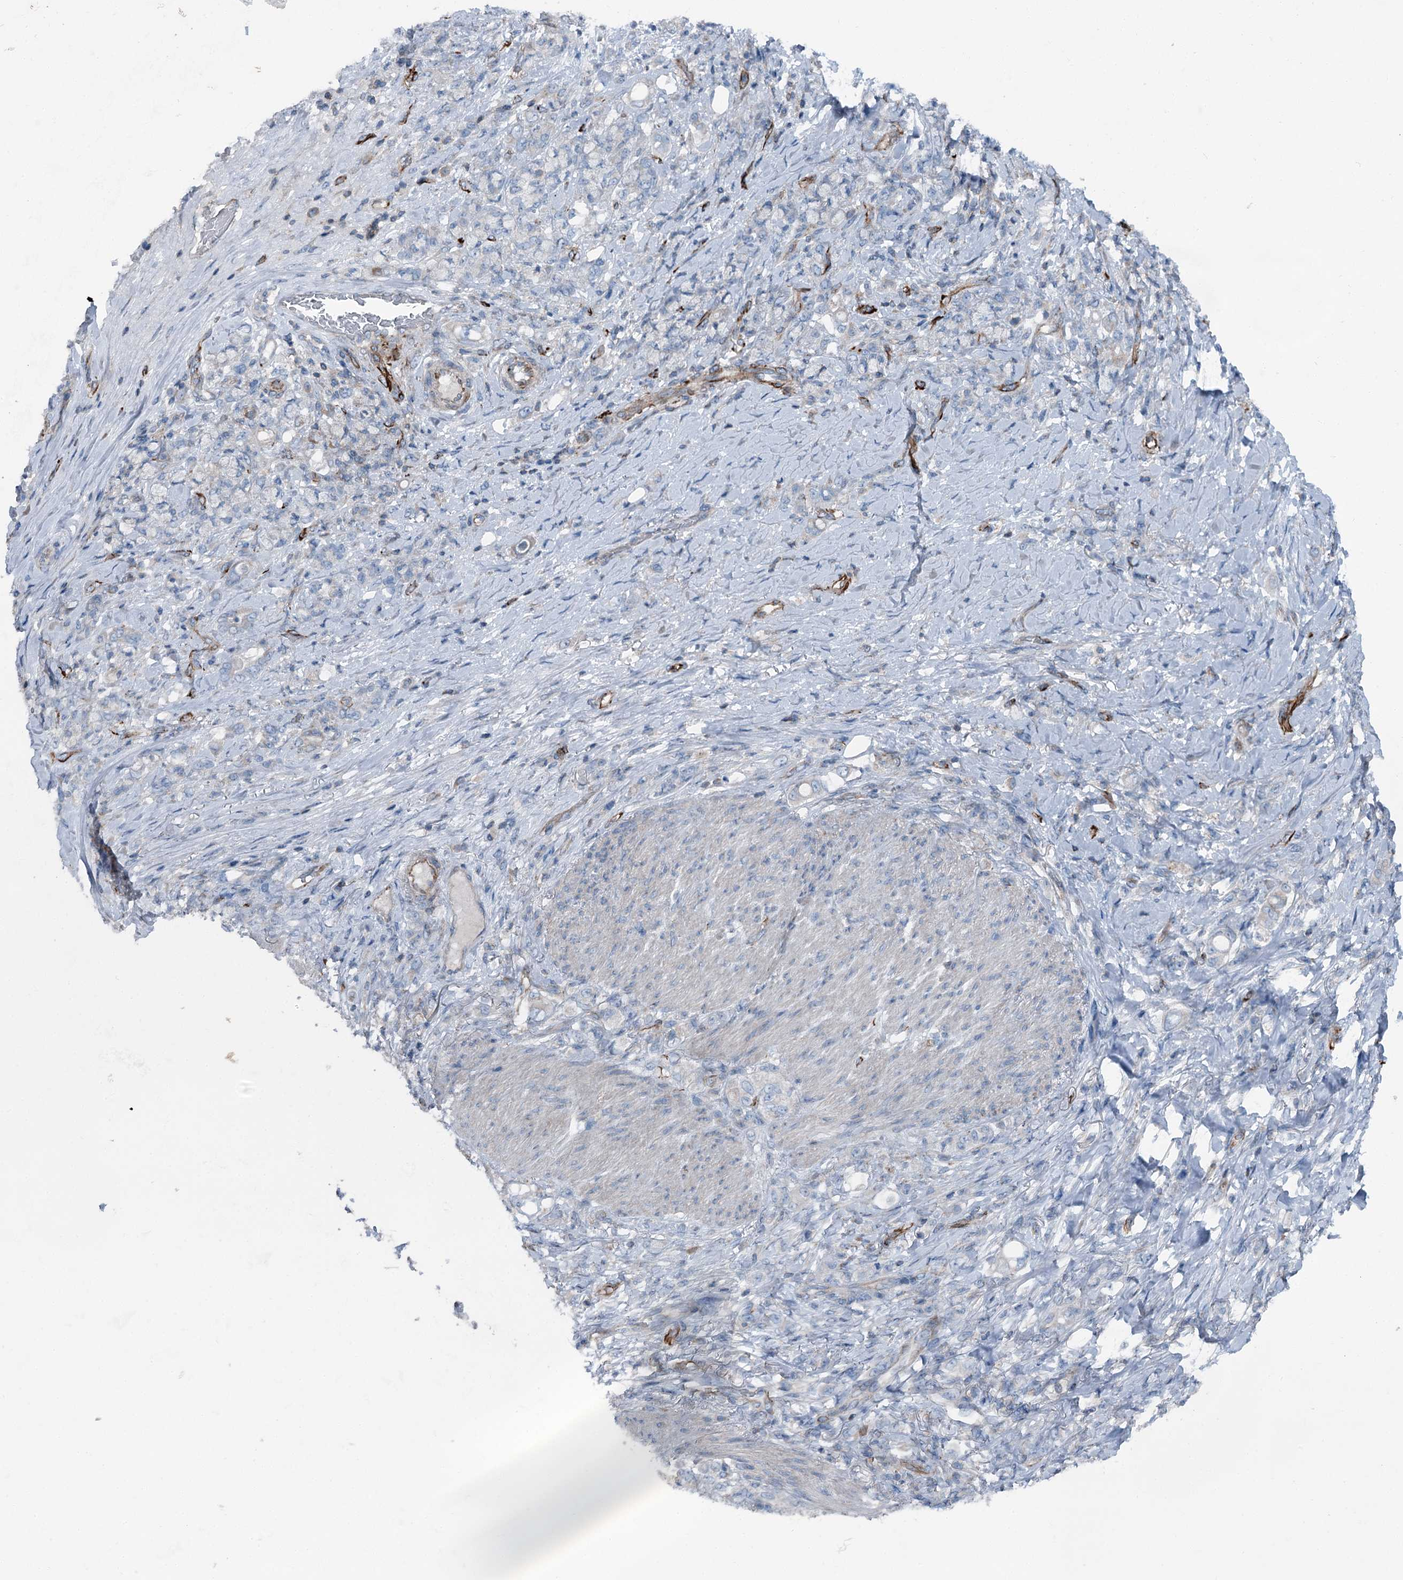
{"staining": {"intensity": "negative", "quantity": "none", "location": "none"}, "tissue": "stomach cancer", "cell_type": "Tumor cells", "image_type": "cancer", "snomed": [{"axis": "morphology", "description": "Adenocarcinoma, NOS"}, {"axis": "topography", "description": "Stomach"}], "caption": "A high-resolution micrograph shows immunohistochemistry (IHC) staining of stomach cancer, which shows no significant positivity in tumor cells.", "gene": "AXL", "patient": {"sex": "female", "age": 79}}